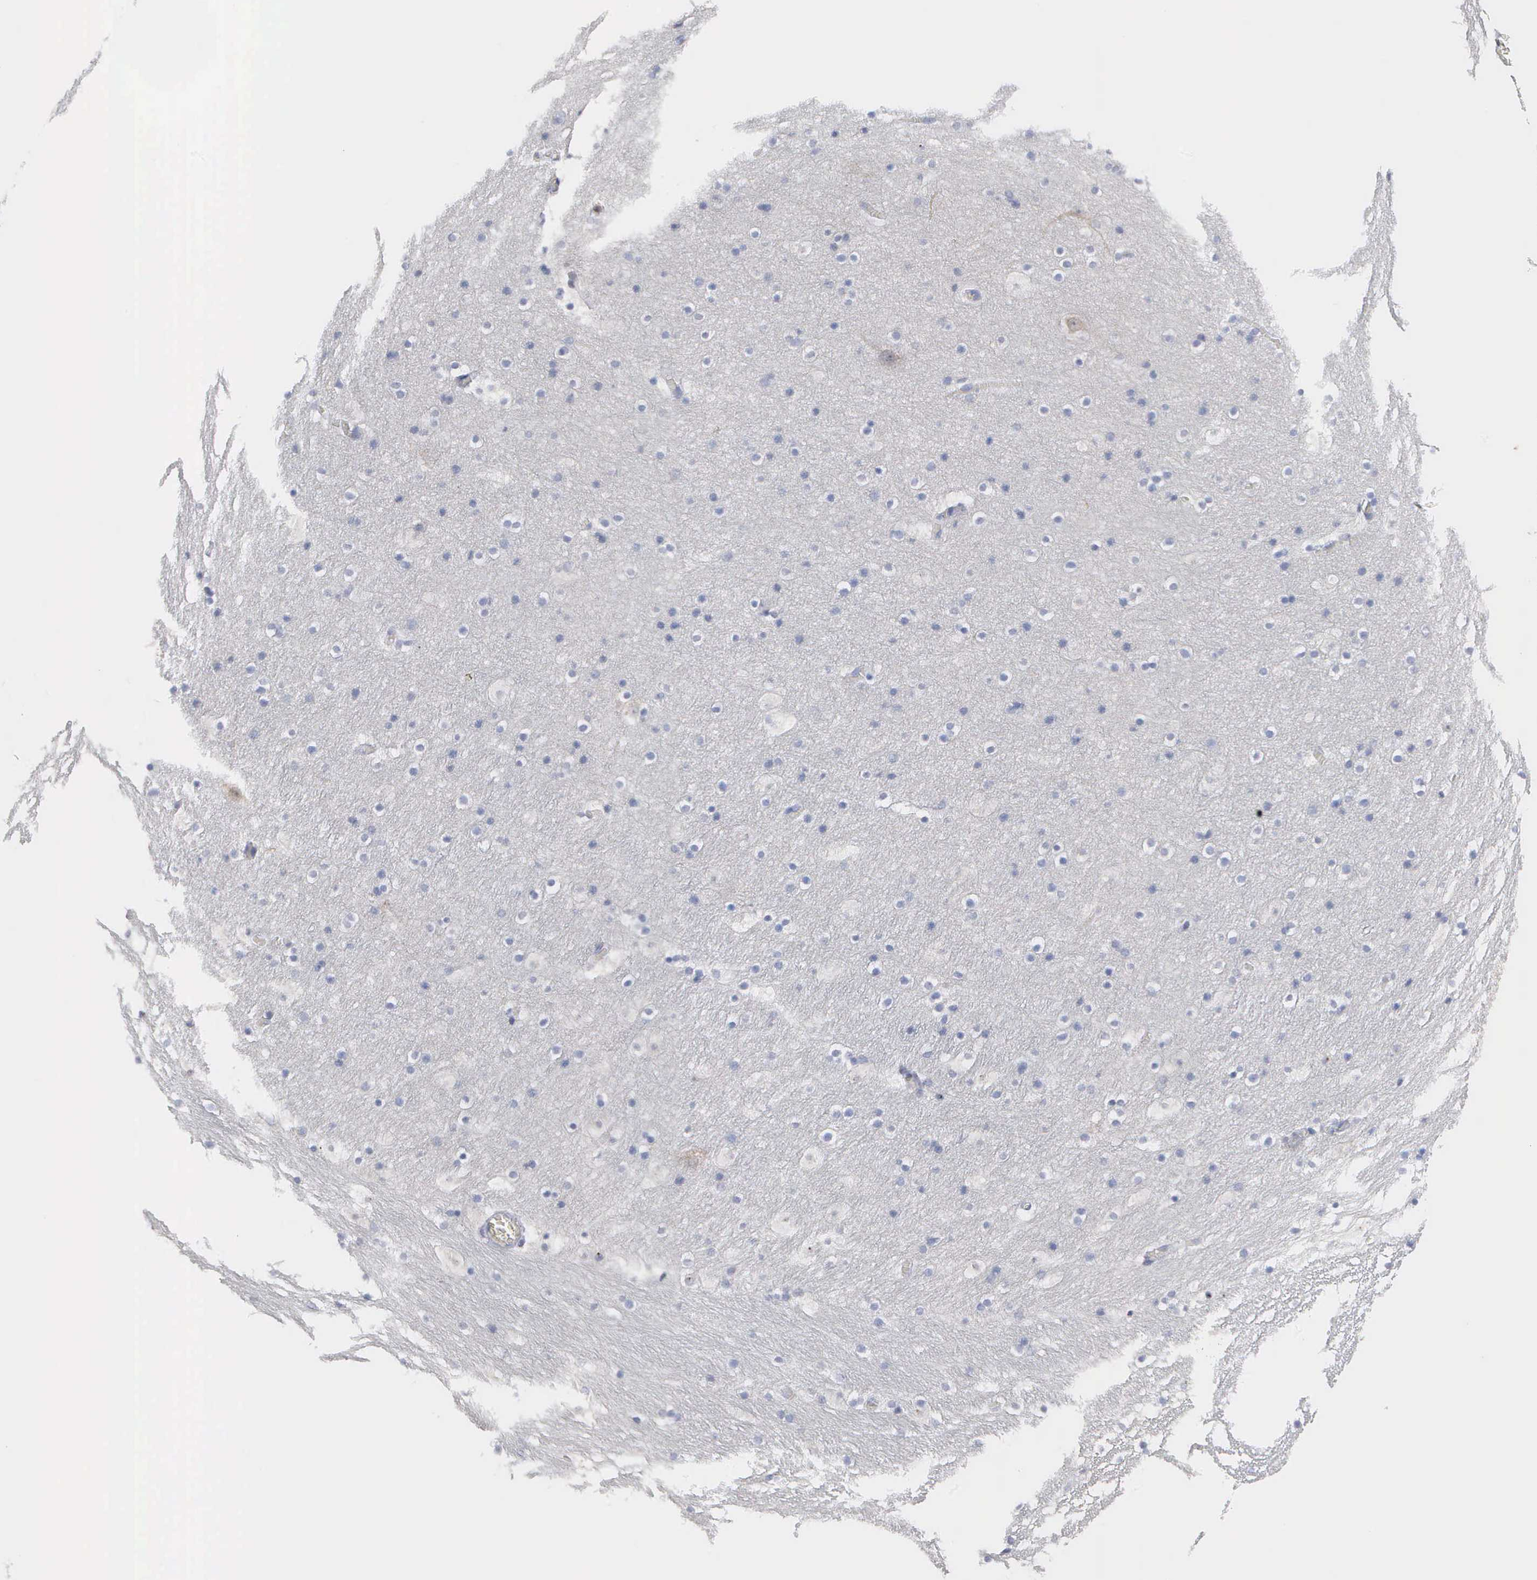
{"staining": {"intensity": "negative", "quantity": "none", "location": "none"}, "tissue": "hippocampus", "cell_type": "Glial cells", "image_type": "normal", "snomed": [{"axis": "morphology", "description": "Normal tissue, NOS"}, {"axis": "topography", "description": "Hippocampus"}], "caption": "The image demonstrates no significant staining in glial cells of hippocampus.", "gene": "ASPHD2", "patient": {"sex": "male", "age": 45}}